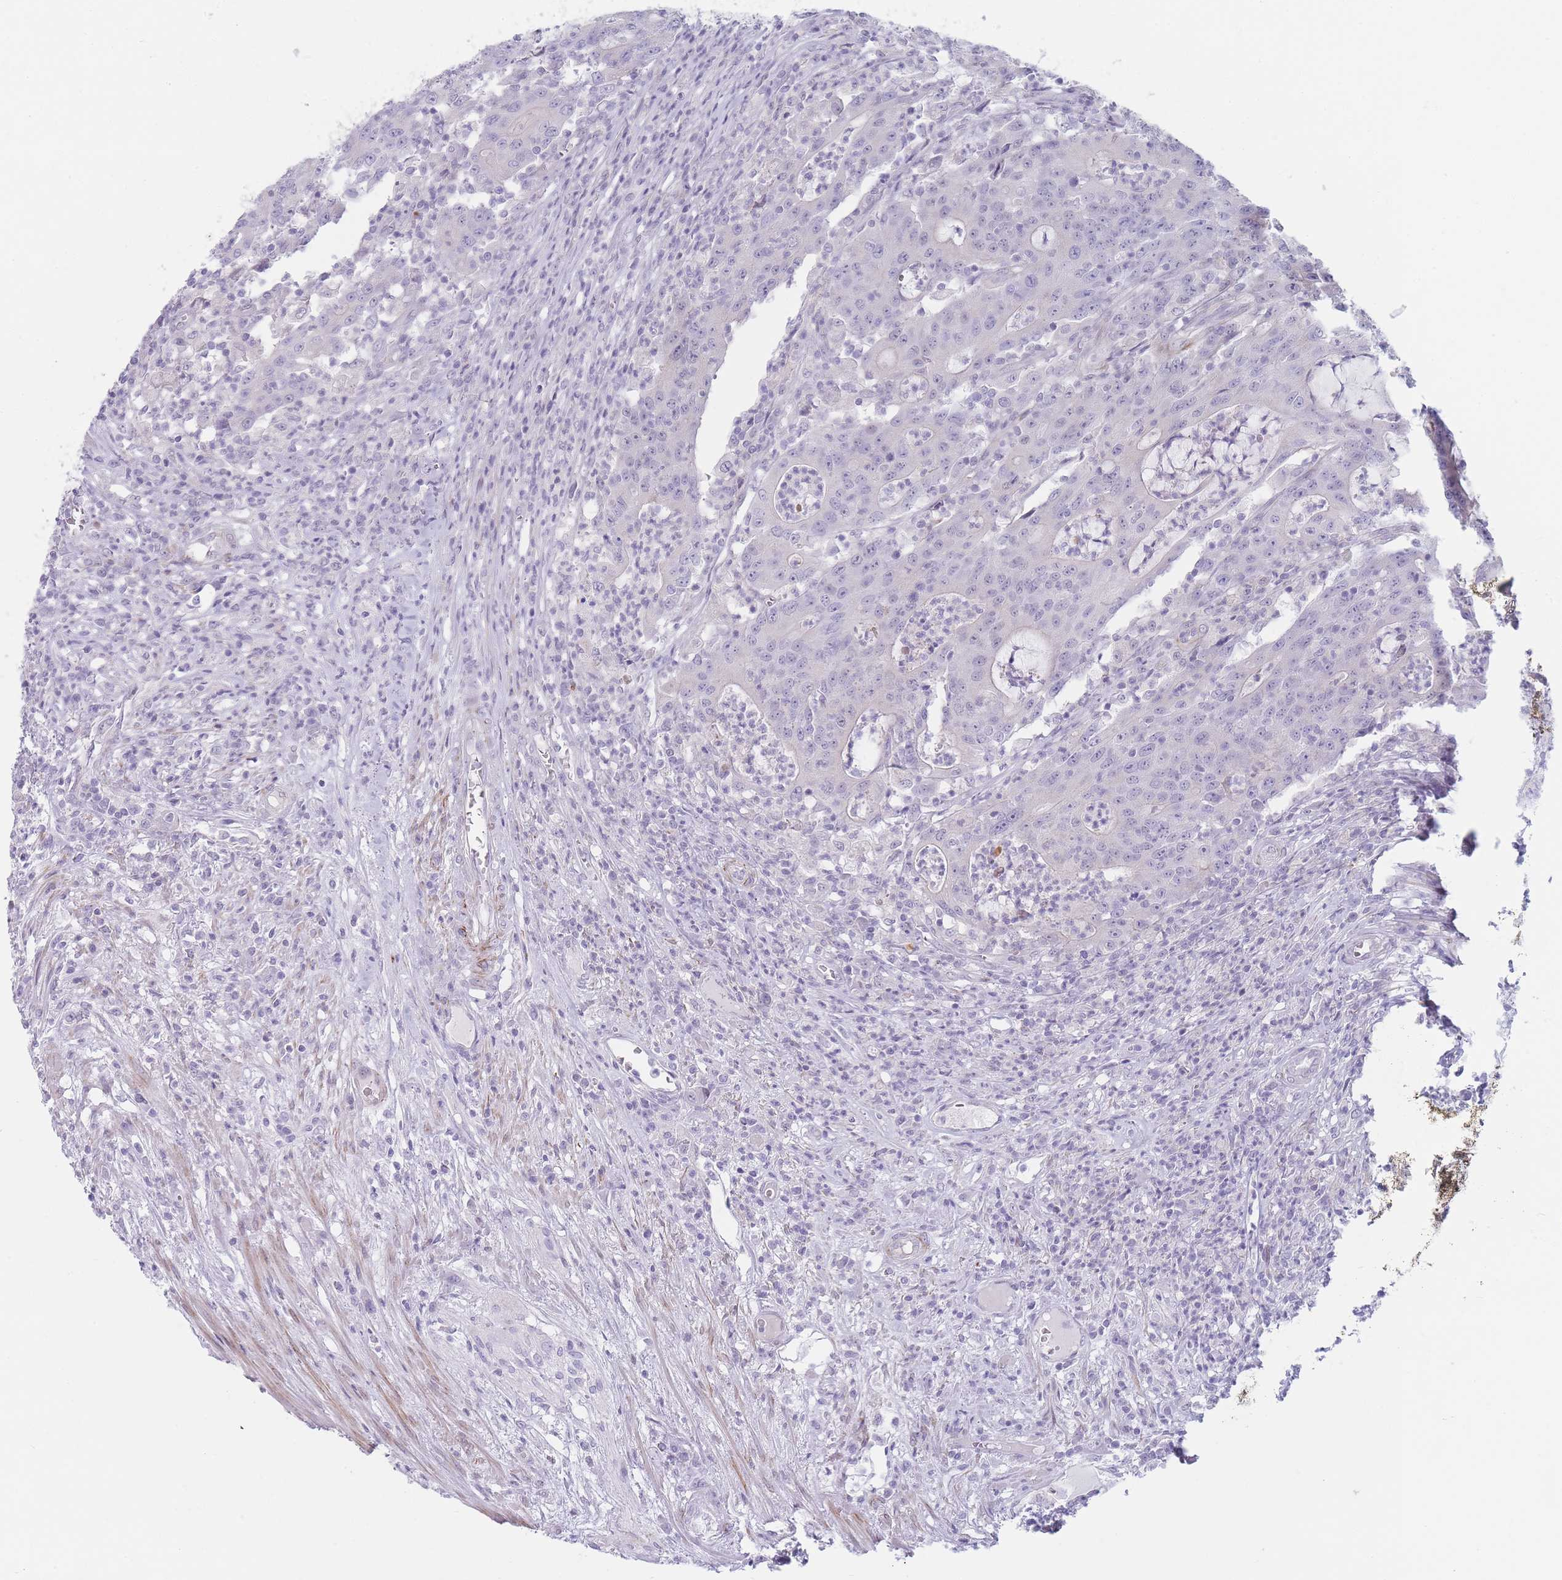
{"staining": {"intensity": "negative", "quantity": "none", "location": "none"}, "tissue": "colorectal cancer", "cell_type": "Tumor cells", "image_type": "cancer", "snomed": [{"axis": "morphology", "description": "Adenocarcinoma, NOS"}, {"axis": "topography", "description": "Colon"}], "caption": "Colorectal cancer was stained to show a protein in brown. There is no significant staining in tumor cells.", "gene": "IFNA6", "patient": {"sex": "male", "age": 83}}